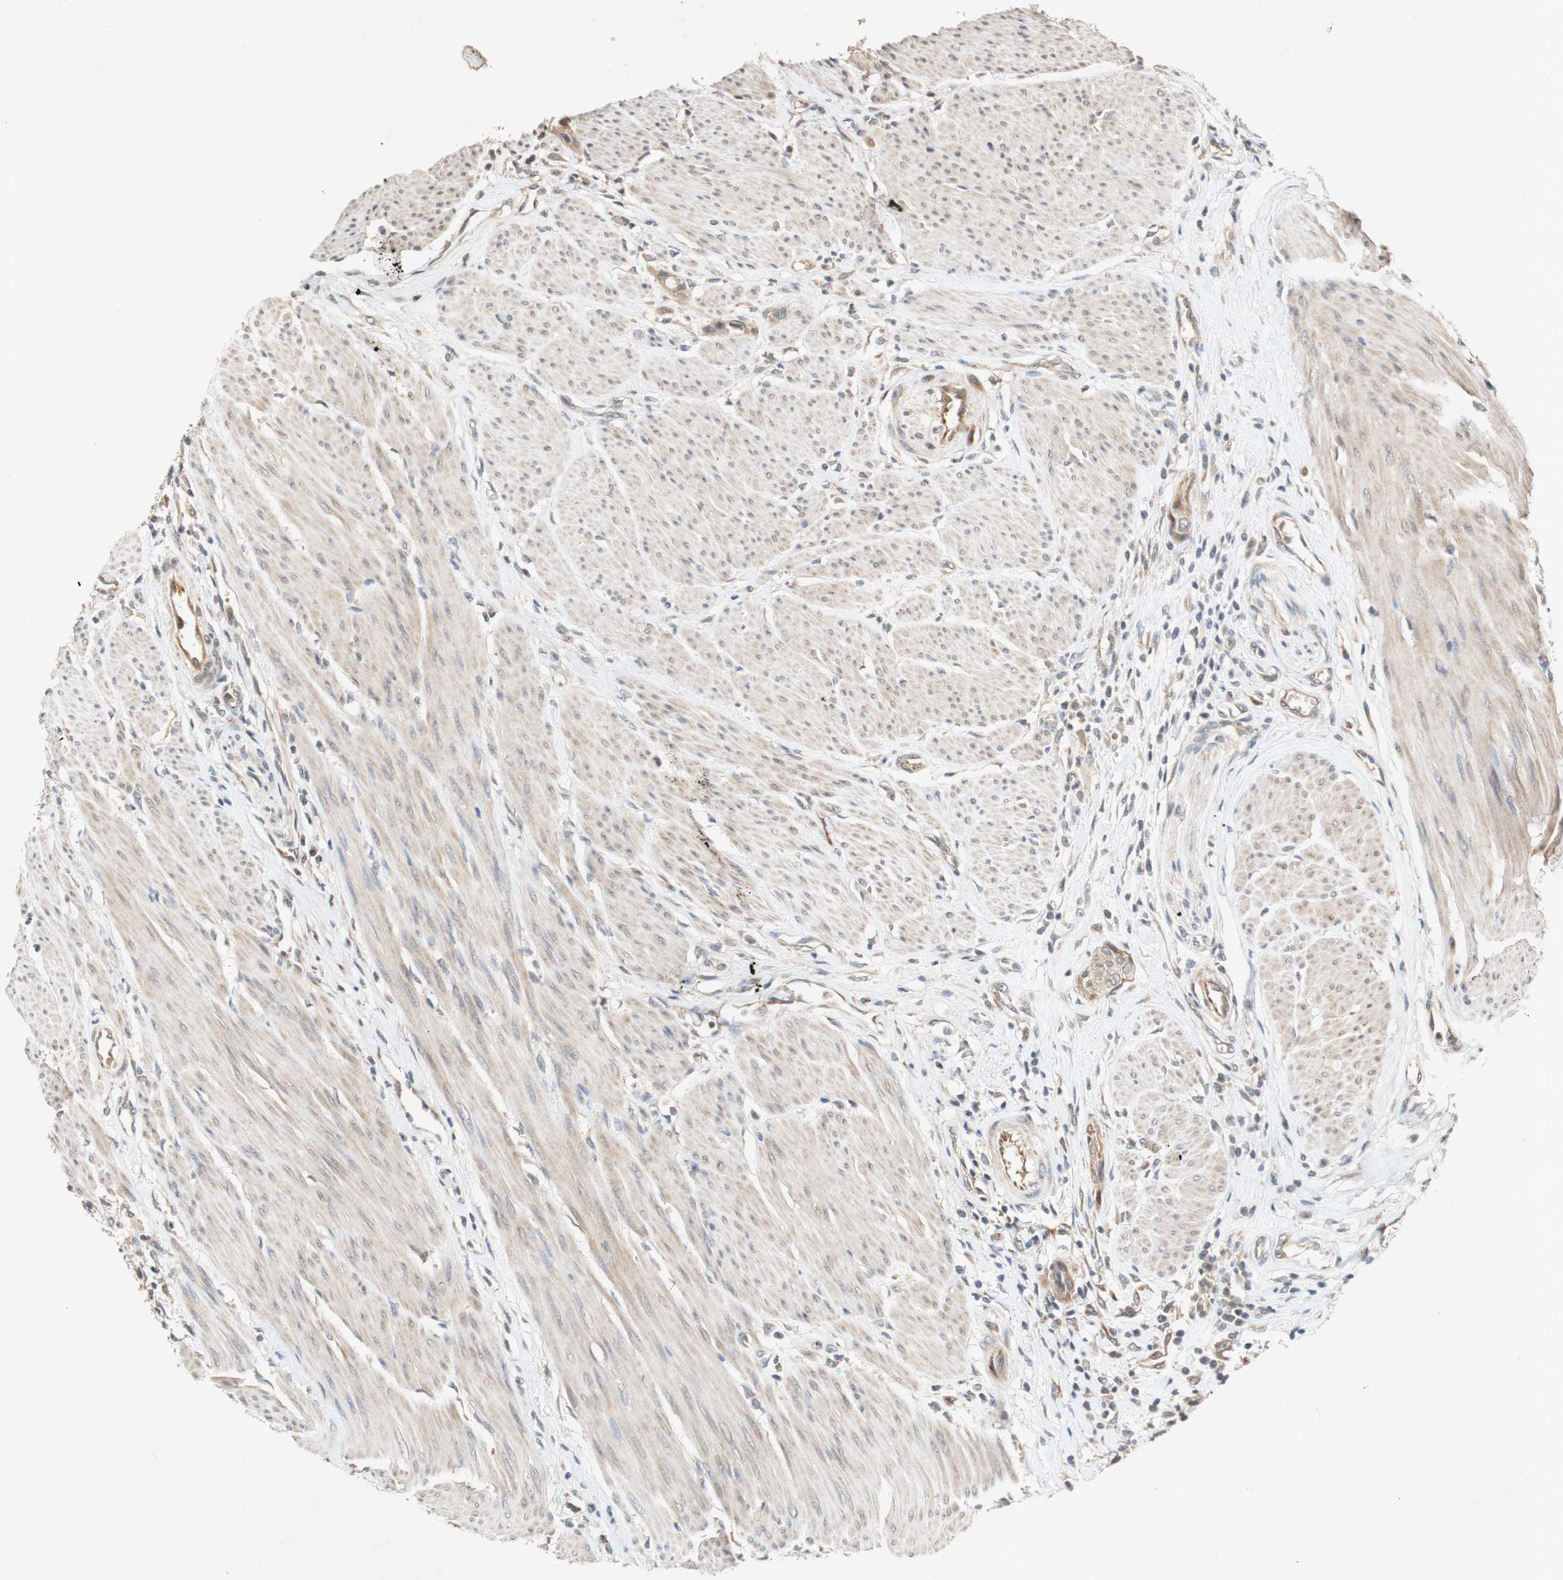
{"staining": {"intensity": "weak", "quantity": ">75%", "location": "cytoplasmic/membranous"}, "tissue": "urothelial cancer", "cell_type": "Tumor cells", "image_type": "cancer", "snomed": [{"axis": "morphology", "description": "Urothelial carcinoma, High grade"}, {"axis": "topography", "description": "Urinary bladder"}], "caption": "Weak cytoplasmic/membranous staining for a protein is seen in about >75% of tumor cells of high-grade urothelial carcinoma using immunohistochemistry (IHC).", "gene": "PIN1", "patient": {"sex": "male", "age": 35}}